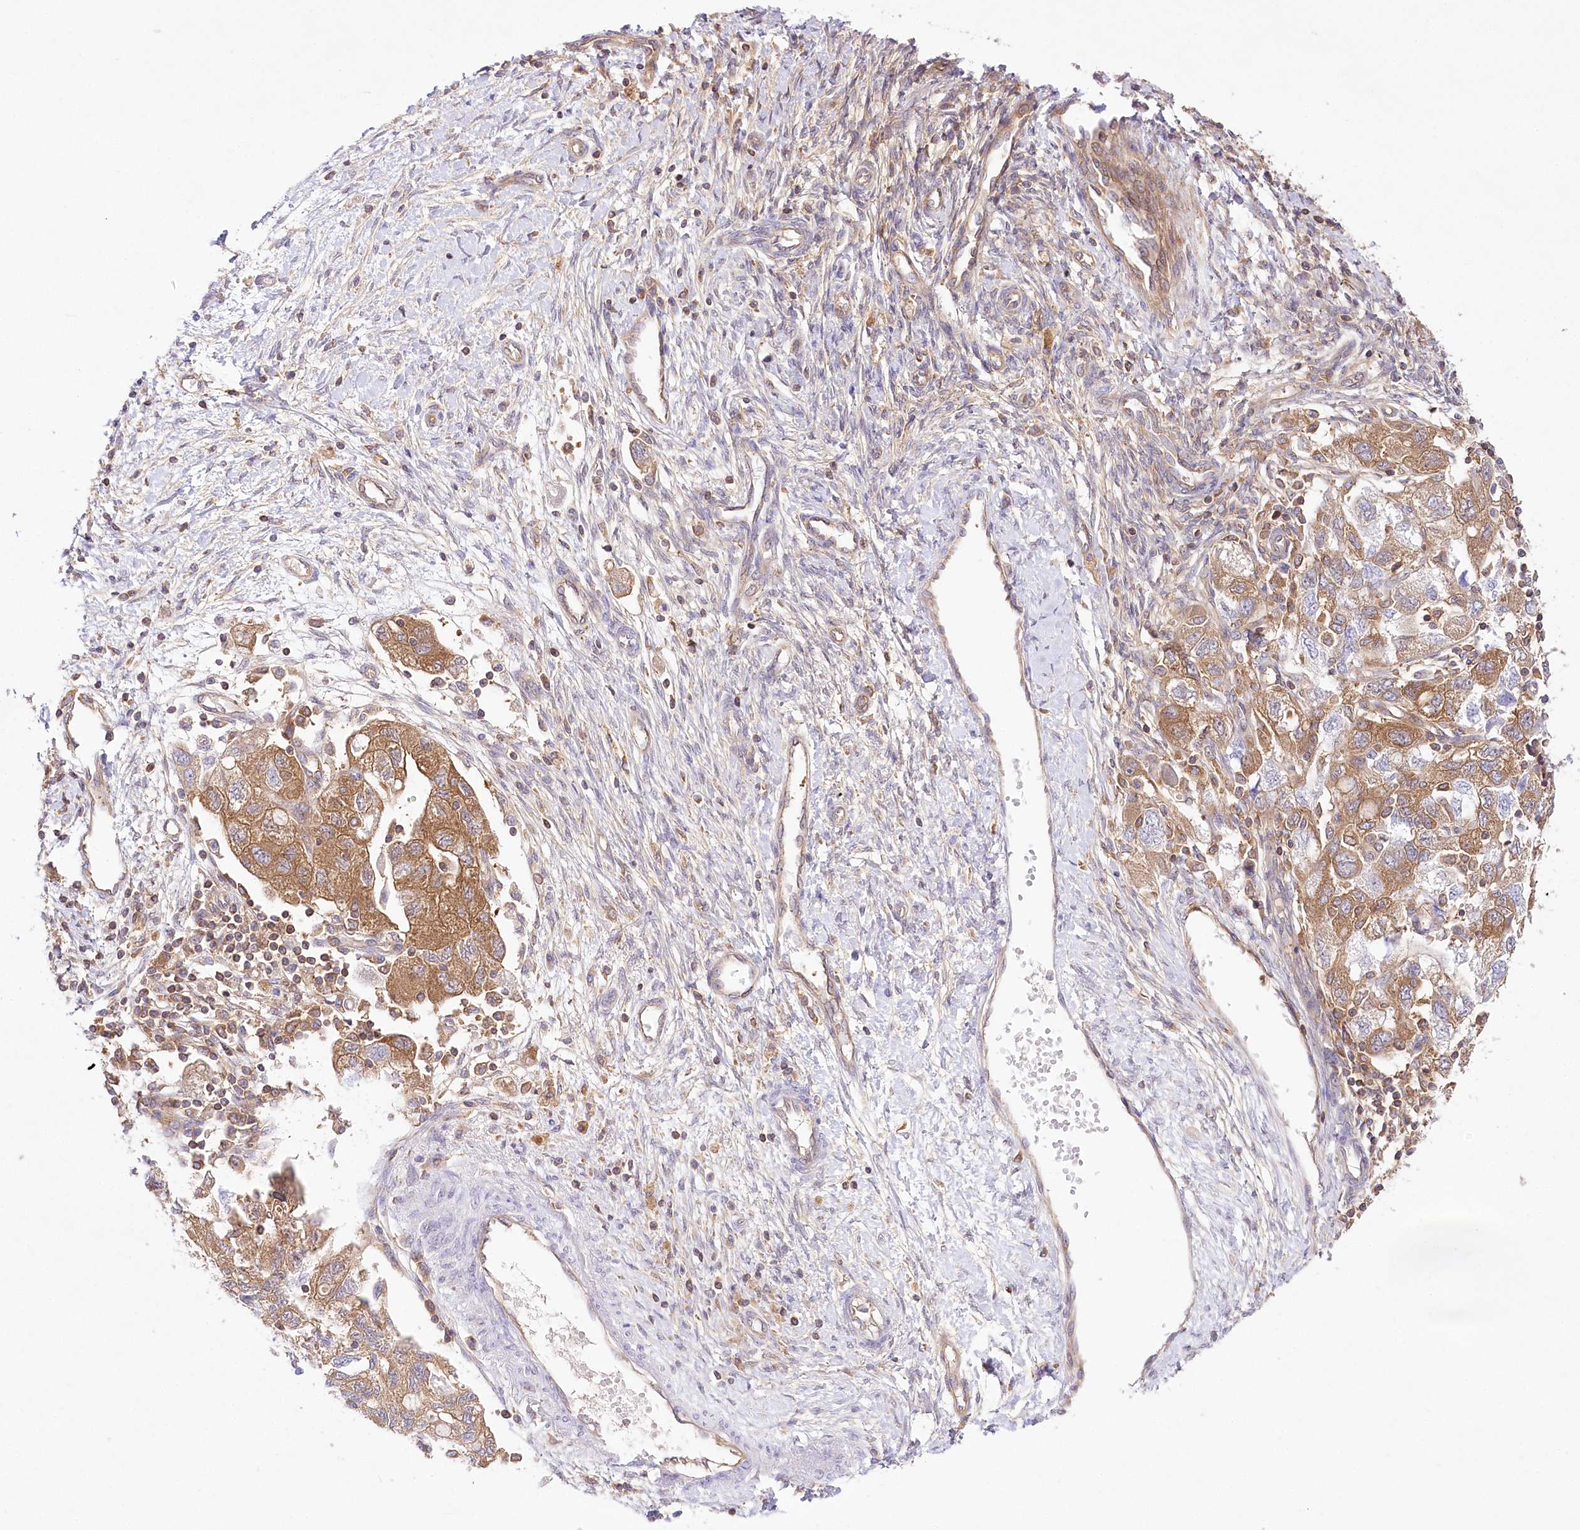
{"staining": {"intensity": "moderate", "quantity": ">75%", "location": "cytoplasmic/membranous"}, "tissue": "ovarian cancer", "cell_type": "Tumor cells", "image_type": "cancer", "snomed": [{"axis": "morphology", "description": "Carcinoma, NOS"}, {"axis": "morphology", "description": "Cystadenocarcinoma, serous, NOS"}, {"axis": "topography", "description": "Ovary"}], "caption": "High-power microscopy captured an immunohistochemistry (IHC) image of ovarian carcinoma, revealing moderate cytoplasmic/membranous expression in about >75% of tumor cells. (Brightfield microscopy of DAB IHC at high magnification).", "gene": "ABRAXAS2", "patient": {"sex": "female", "age": 69}}